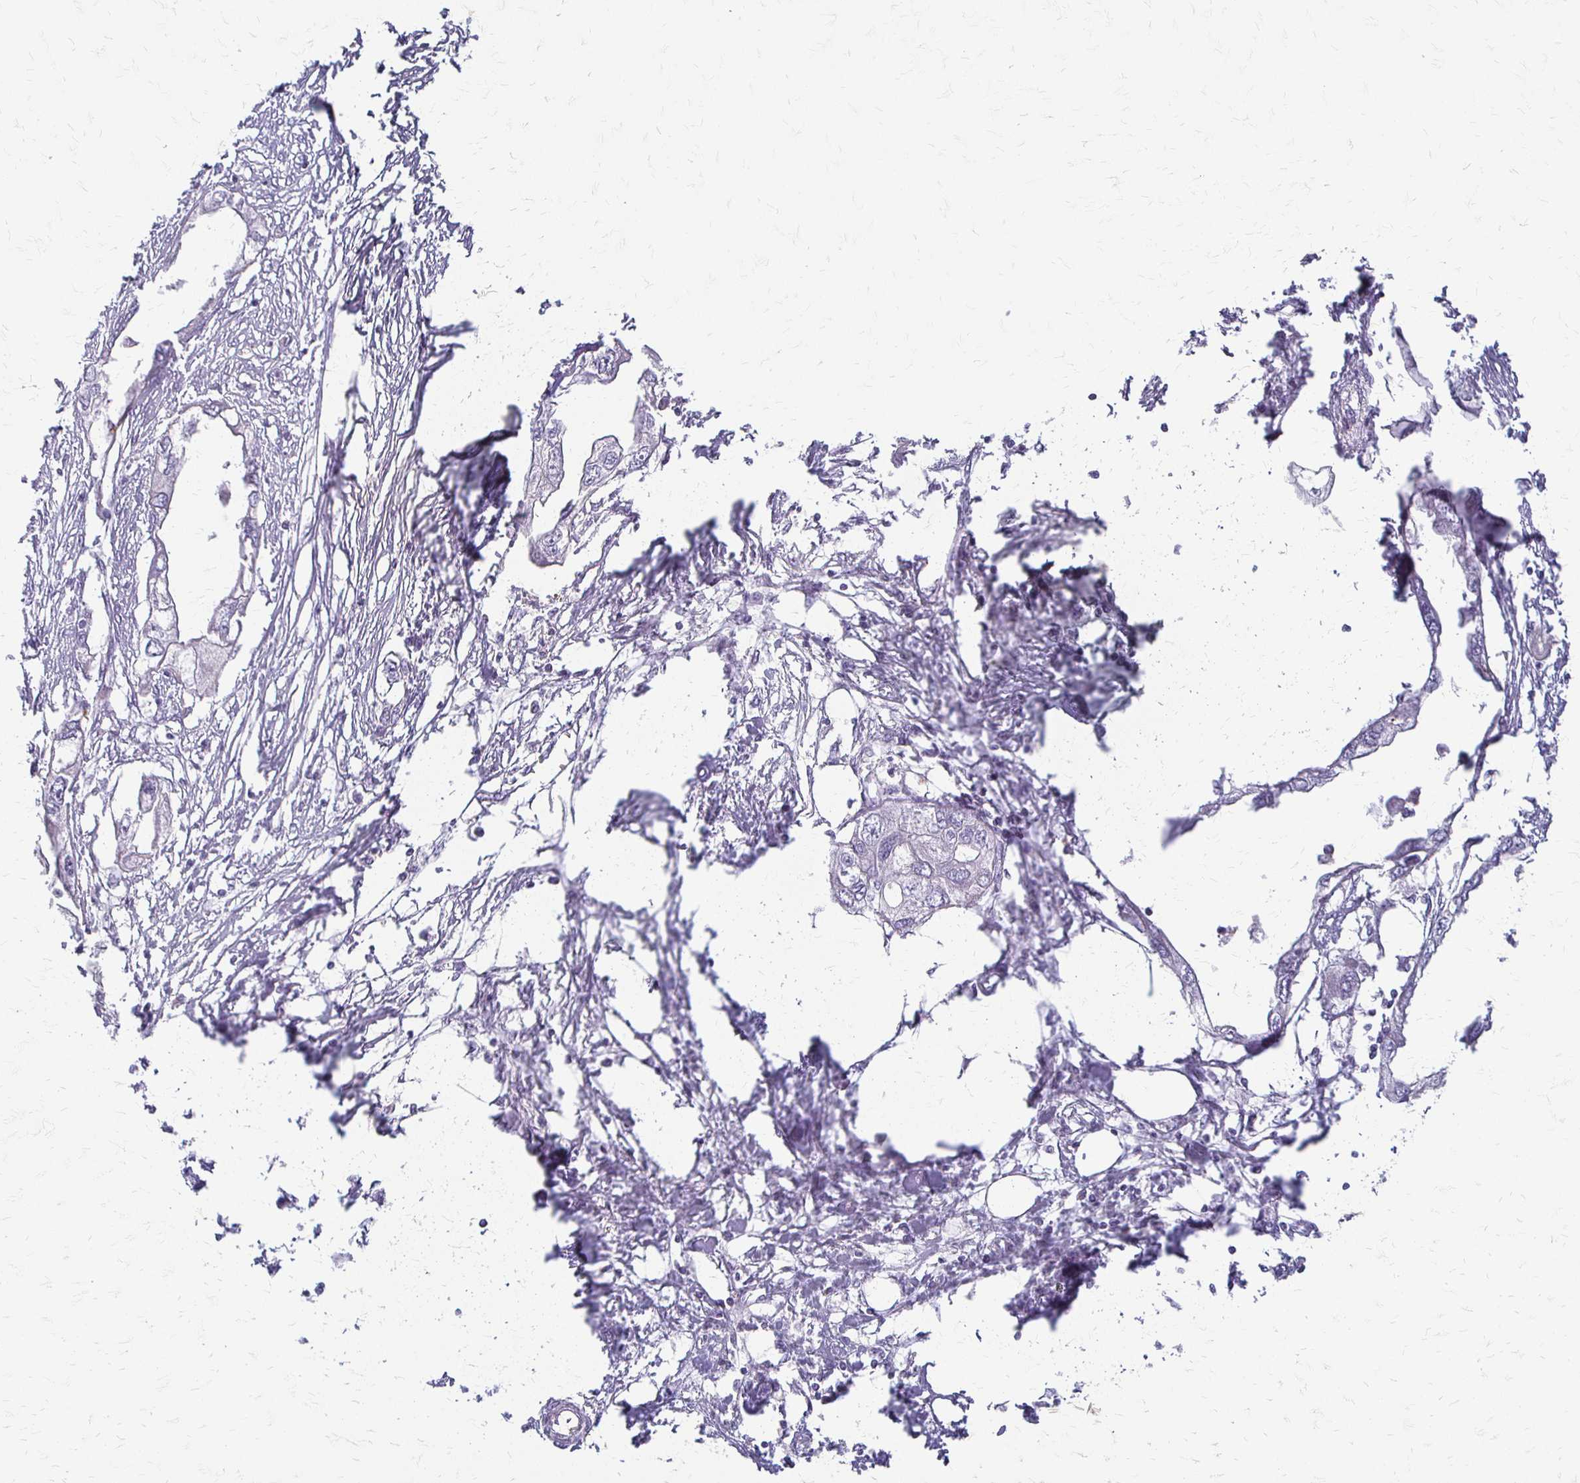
{"staining": {"intensity": "negative", "quantity": "none", "location": "none"}, "tissue": "endometrial cancer", "cell_type": "Tumor cells", "image_type": "cancer", "snomed": [{"axis": "morphology", "description": "Adenocarcinoma, NOS"}, {"axis": "morphology", "description": "Adenocarcinoma, metastatic, NOS"}, {"axis": "topography", "description": "Adipose tissue"}, {"axis": "topography", "description": "Endometrium"}], "caption": "Immunohistochemistry image of neoplastic tissue: endometrial cancer (metastatic adenocarcinoma) stained with DAB exhibits no significant protein positivity in tumor cells.", "gene": "ACP5", "patient": {"sex": "female", "age": 67}}